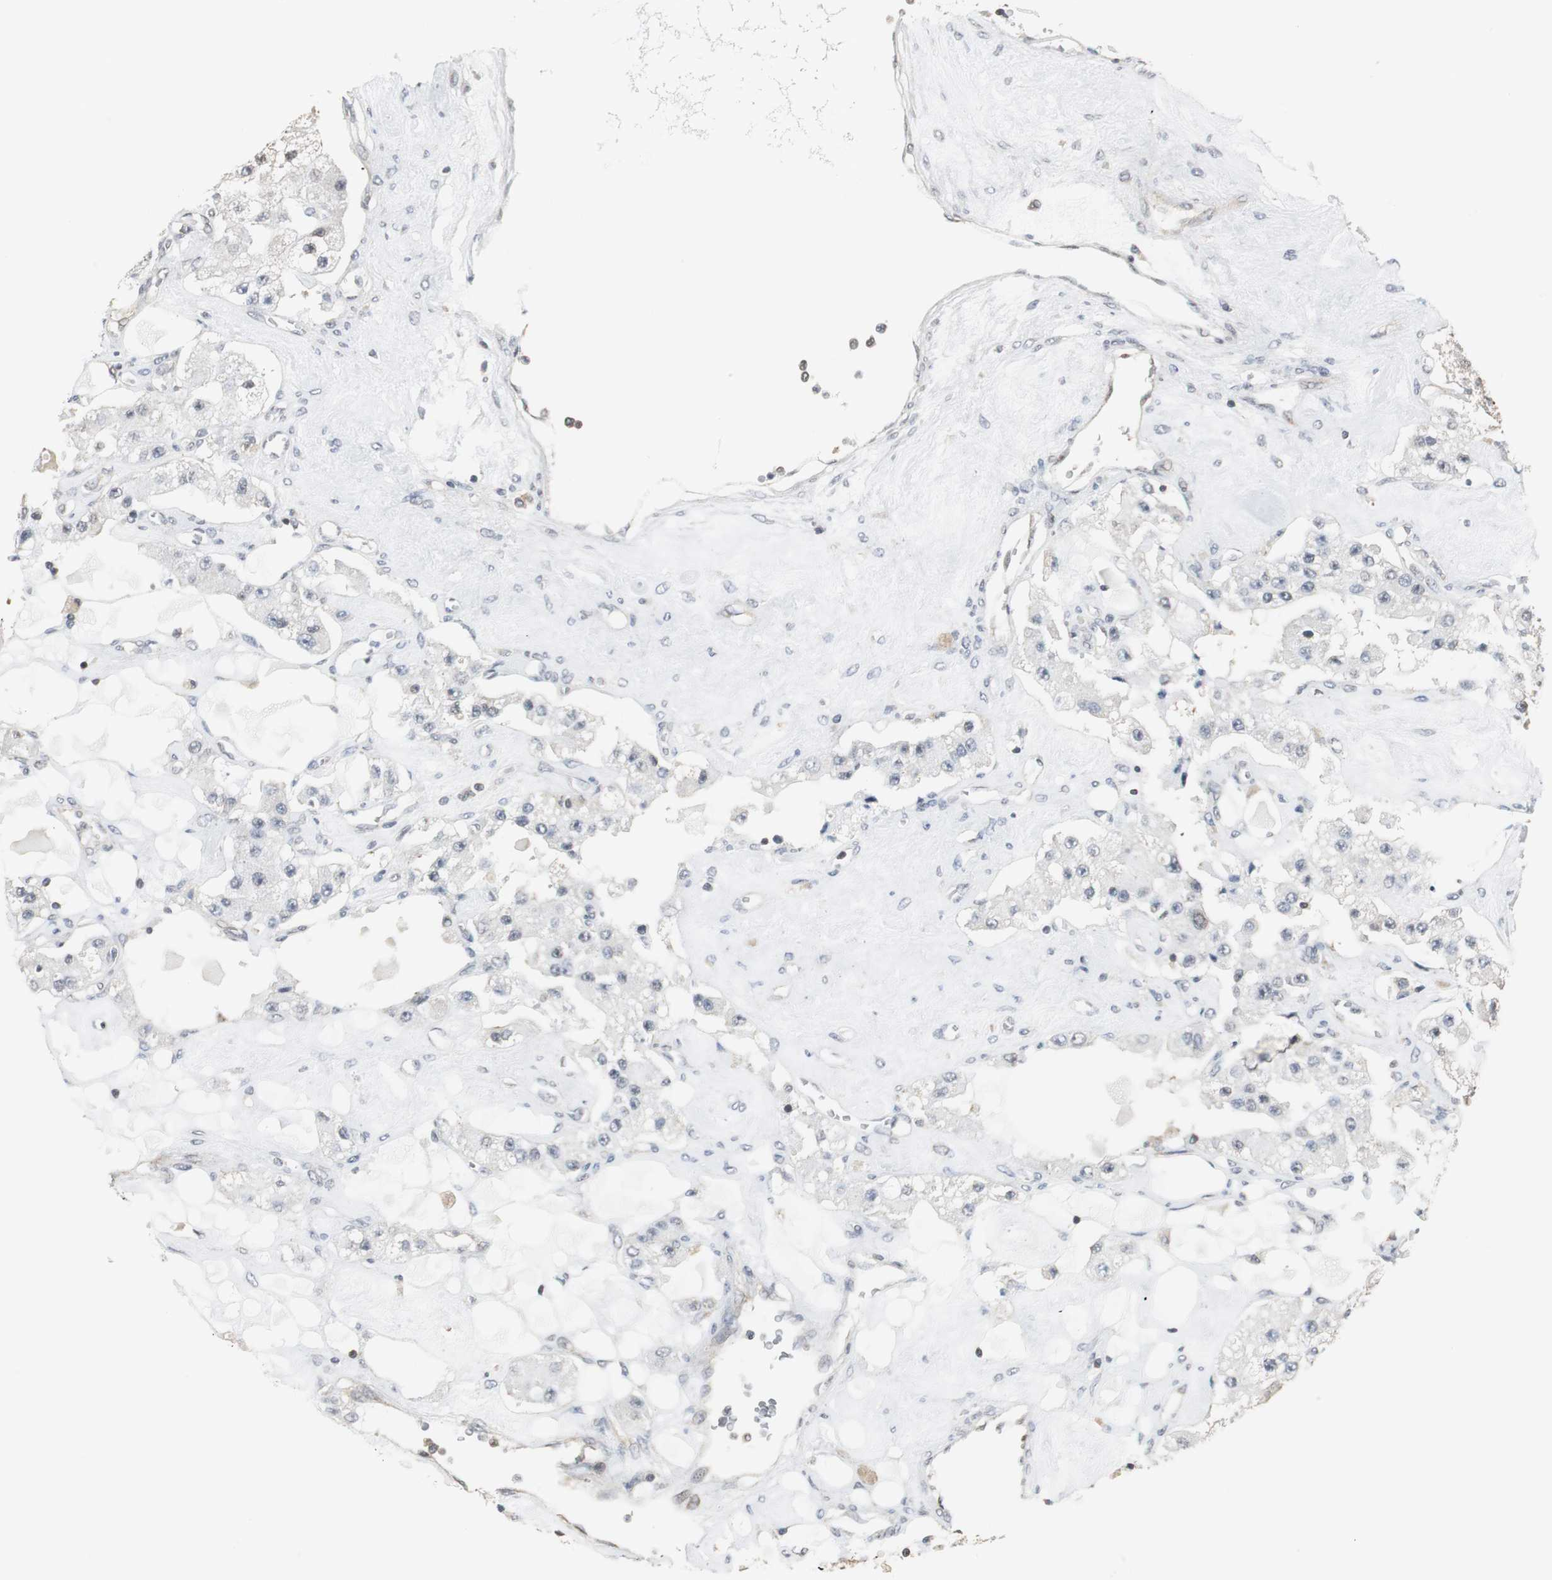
{"staining": {"intensity": "negative", "quantity": "none", "location": "none"}, "tissue": "carcinoid", "cell_type": "Tumor cells", "image_type": "cancer", "snomed": [{"axis": "morphology", "description": "Carcinoid, malignant, NOS"}, {"axis": "topography", "description": "Pancreas"}], "caption": "This photomicrograph is of carcinoid stained with IHC to label a protein in brown with the nuclei are counter-stained blue. There is no expression in tumor cells.", "gene": "CCT5", "patient": {"sex": "male", "age": 41}}